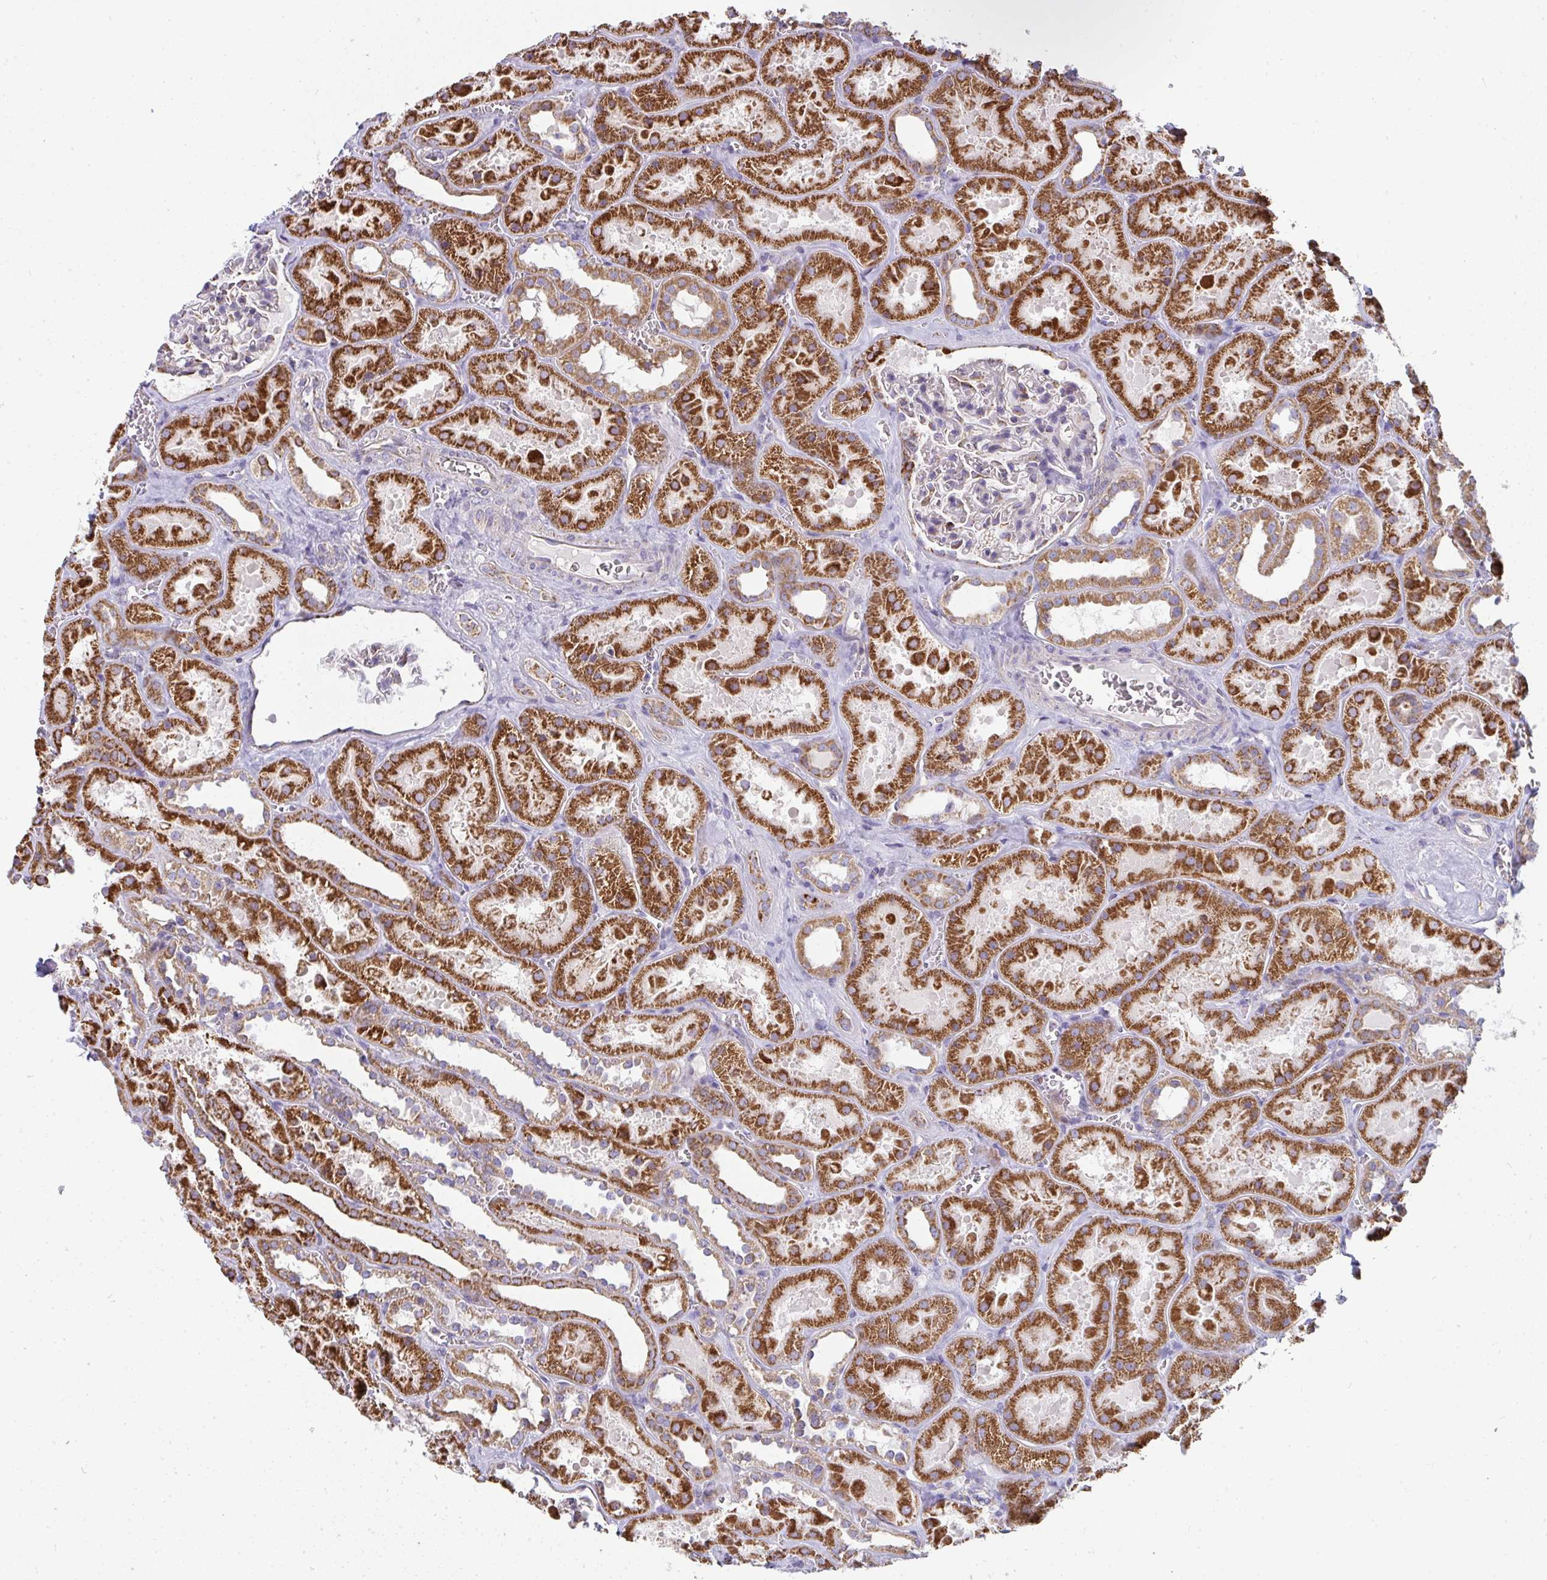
{"staining": {"intensity": "strong", "quantity": "<25%", "location": "cytoplasmic/membranous"}, "tissue": "kidney", "cell_type": "Cells in glomeruli", "image_type": "normal", "snomed": [{"axis": "morphology", "description": "Normal tissue, NOS"}, {"axis": "topography", "description": "Kidney"}], "caption": "Protein staining shows strong cytoplasmic/membranous staining in about <25% of cells in glomeruli in unremarkable kidney. (DAB (3,3'-diaminobenzidine) IHC with brightfield microscopy, high magnification).", "gene": "FAHD1", "patient": {"sex": "female", "age": 41}}